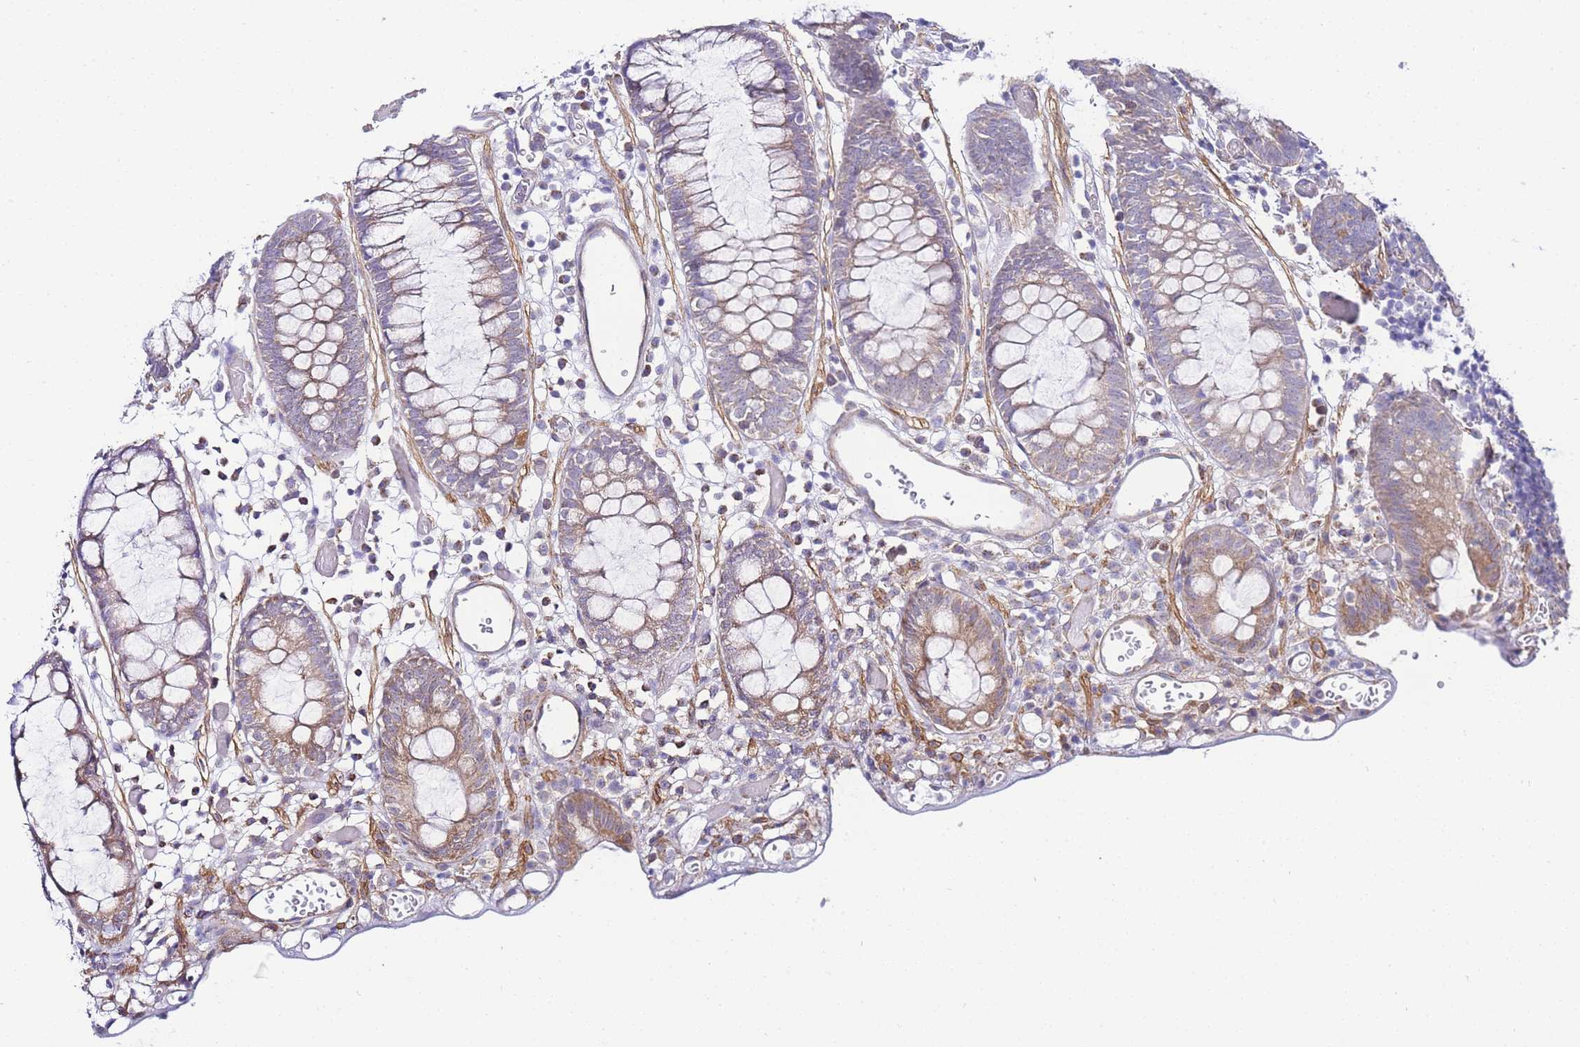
{"staining": {"intensity": "moderate", "quantity": ">75%", "location": "cytoplasmic/membranous"}, "tissue": "colon", "cell_type": "Endothelial cells", "image_type": "normal", "snomed": [{"axis": "morphology", "description": "Normal tissue, NOS"}, {"axis": "topography", "description": "Colon"}], "caption": "Endothelial cells display medium levels of moderate cytoplasmic/membranous expression in about >75% of cells in normal colon.", "gene": "PDCD7", "patient": {"sex": "male", "age": 14}}